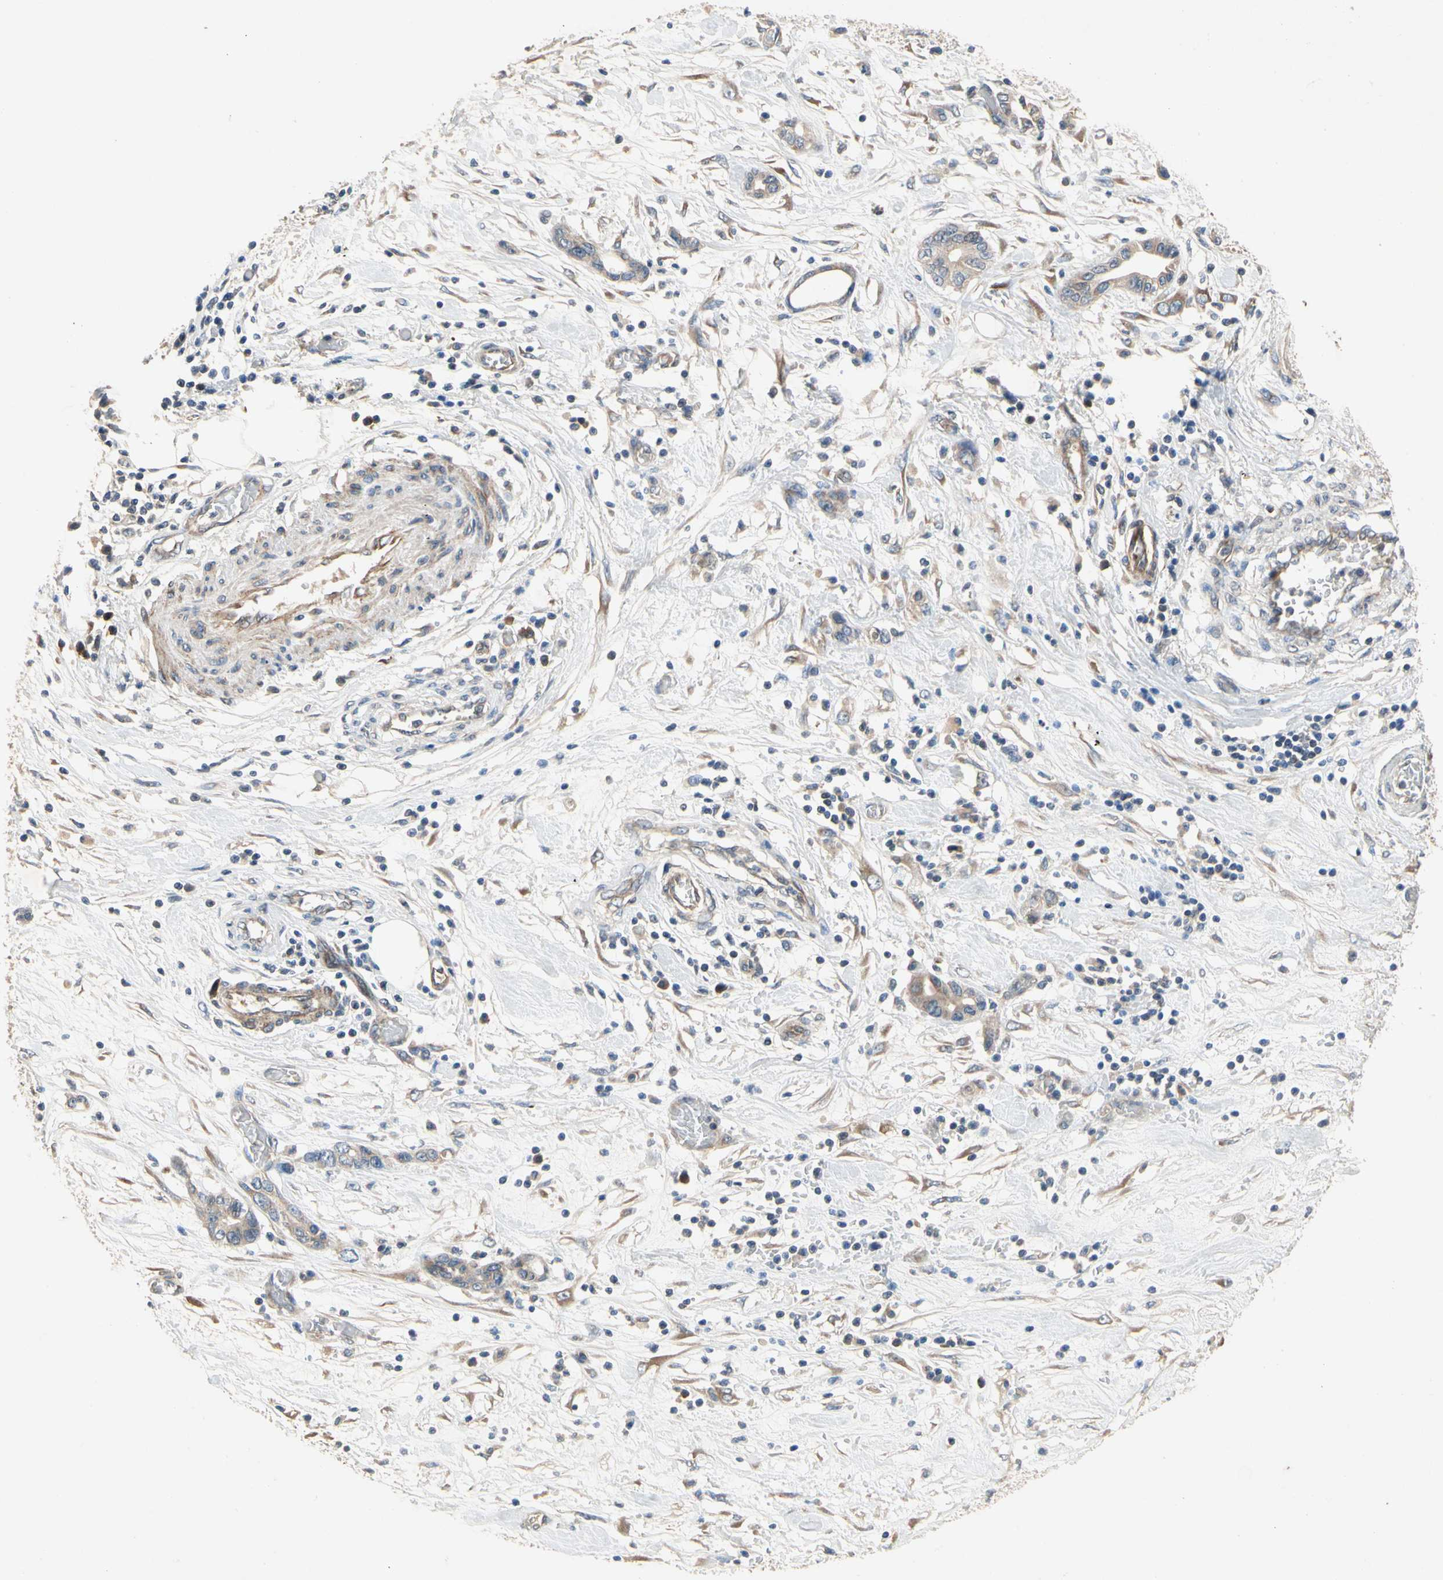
{"staining": {"intensity": "weak", "quantity": ">75%", "location": "cytoplasmic/membranous"}, "tissue": "pancreatic cancer", "cell_type": "Tumor cells", "image_type": "cancer", "snomed": [{"axis": "morphology", "description": "Adenocarcinoma, NOS"}, {"axis": "topography", "description": "Pancreas"}], "caption": "DAB immunohistochemical staining of human pancreatic adenocarcinoma shows weak cytoplasmic/membranous protein staining in about >75% of tumor cells.", "gene": "XYLT1", "patient": {"sex": "female", "age": 57}}